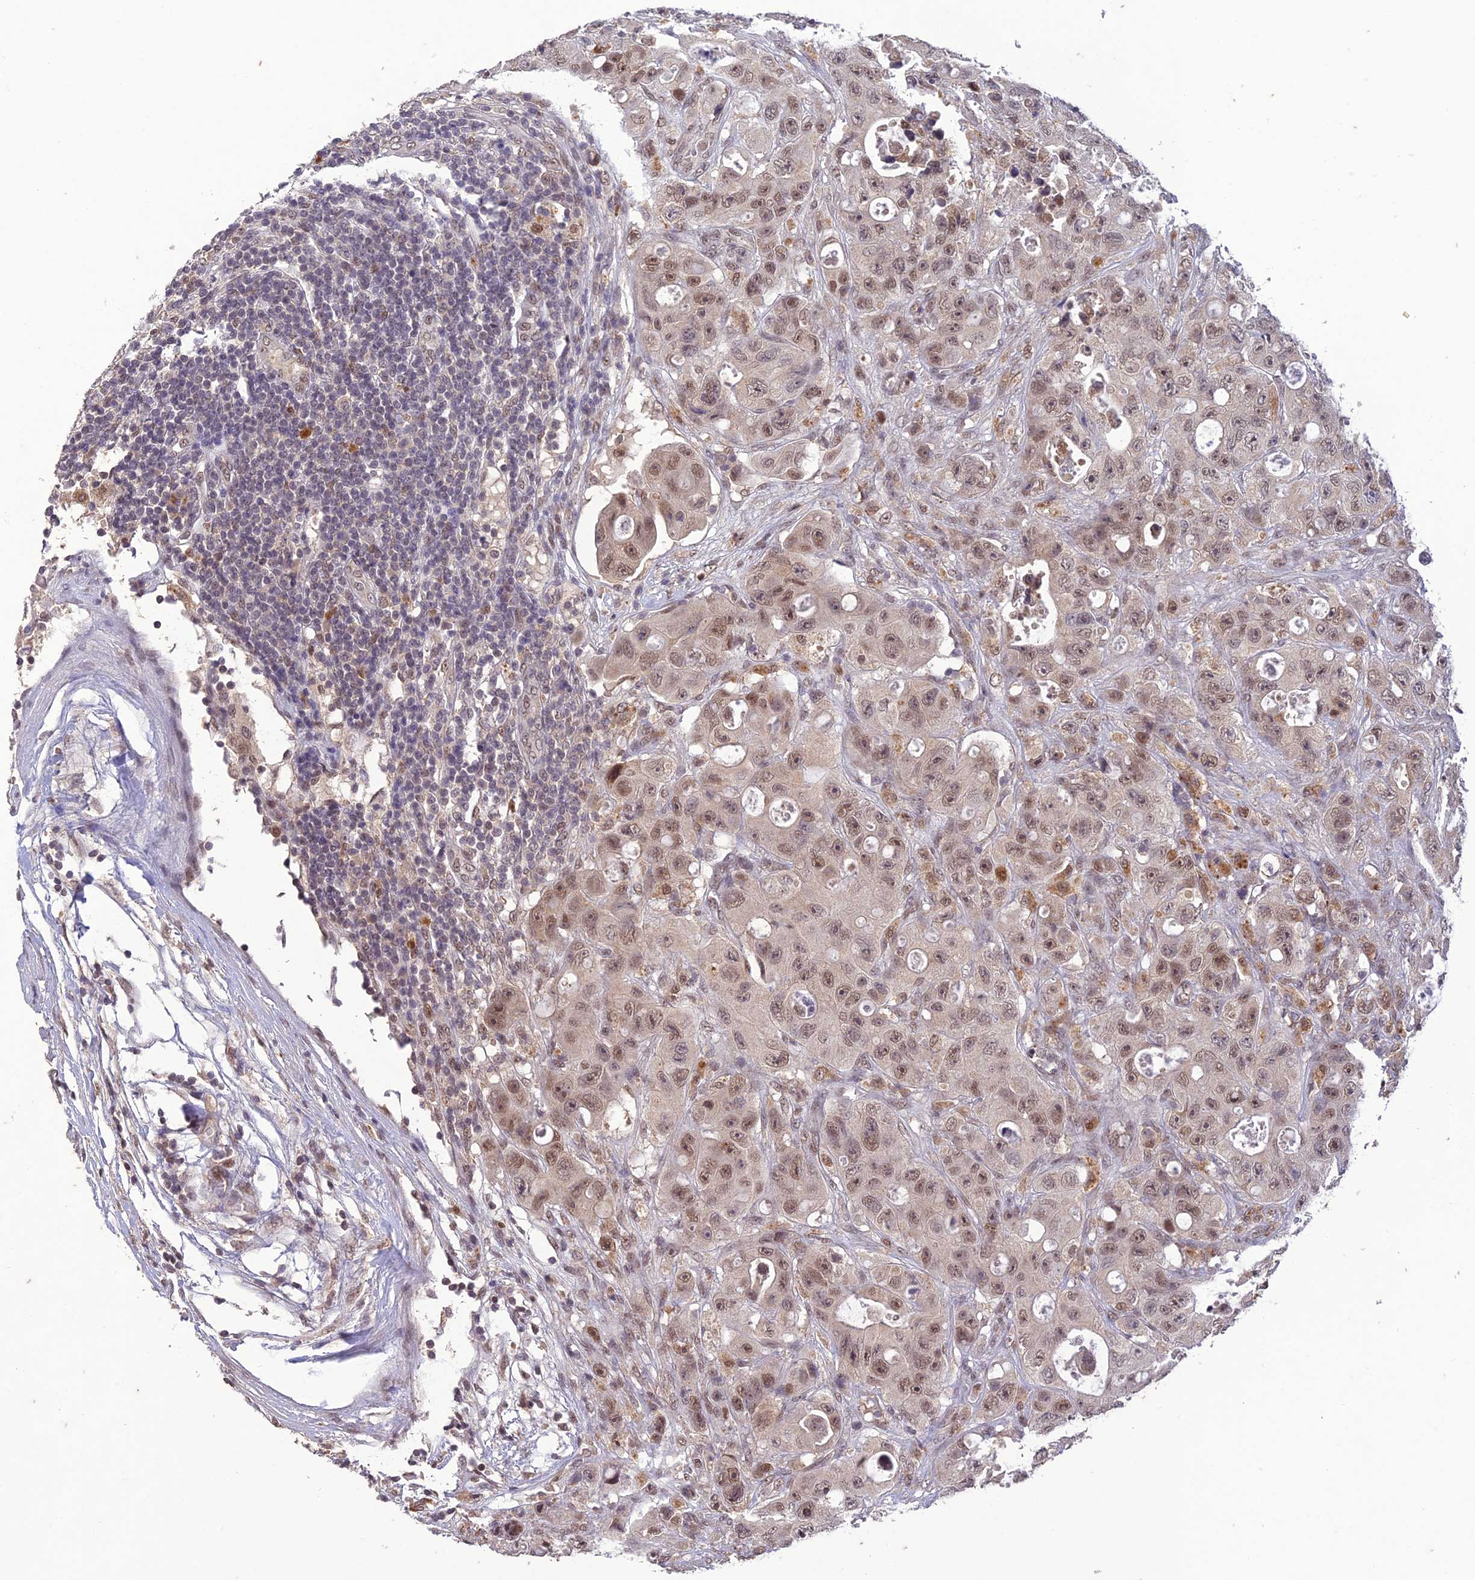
{"staining": {"intensity": "moderate", "quantity": ">75%", "location": "nuclear"}, "tissue": "colorectal cancer", "cell_type": "Tumor cells", "image_type": "cancer", "snomed": [{"axis": "morphology", "description": "Adenocarcinoma, NOS"}, {"axis": "topography", "description": "Colon"}], "caption": "Brown immunohistochemical staining in human colorectal cancer shows moderate nuclear staining in approximately >75% of tumor cells.", "gene": "POP4", "patient": {"sex": "female", "age": 46}}